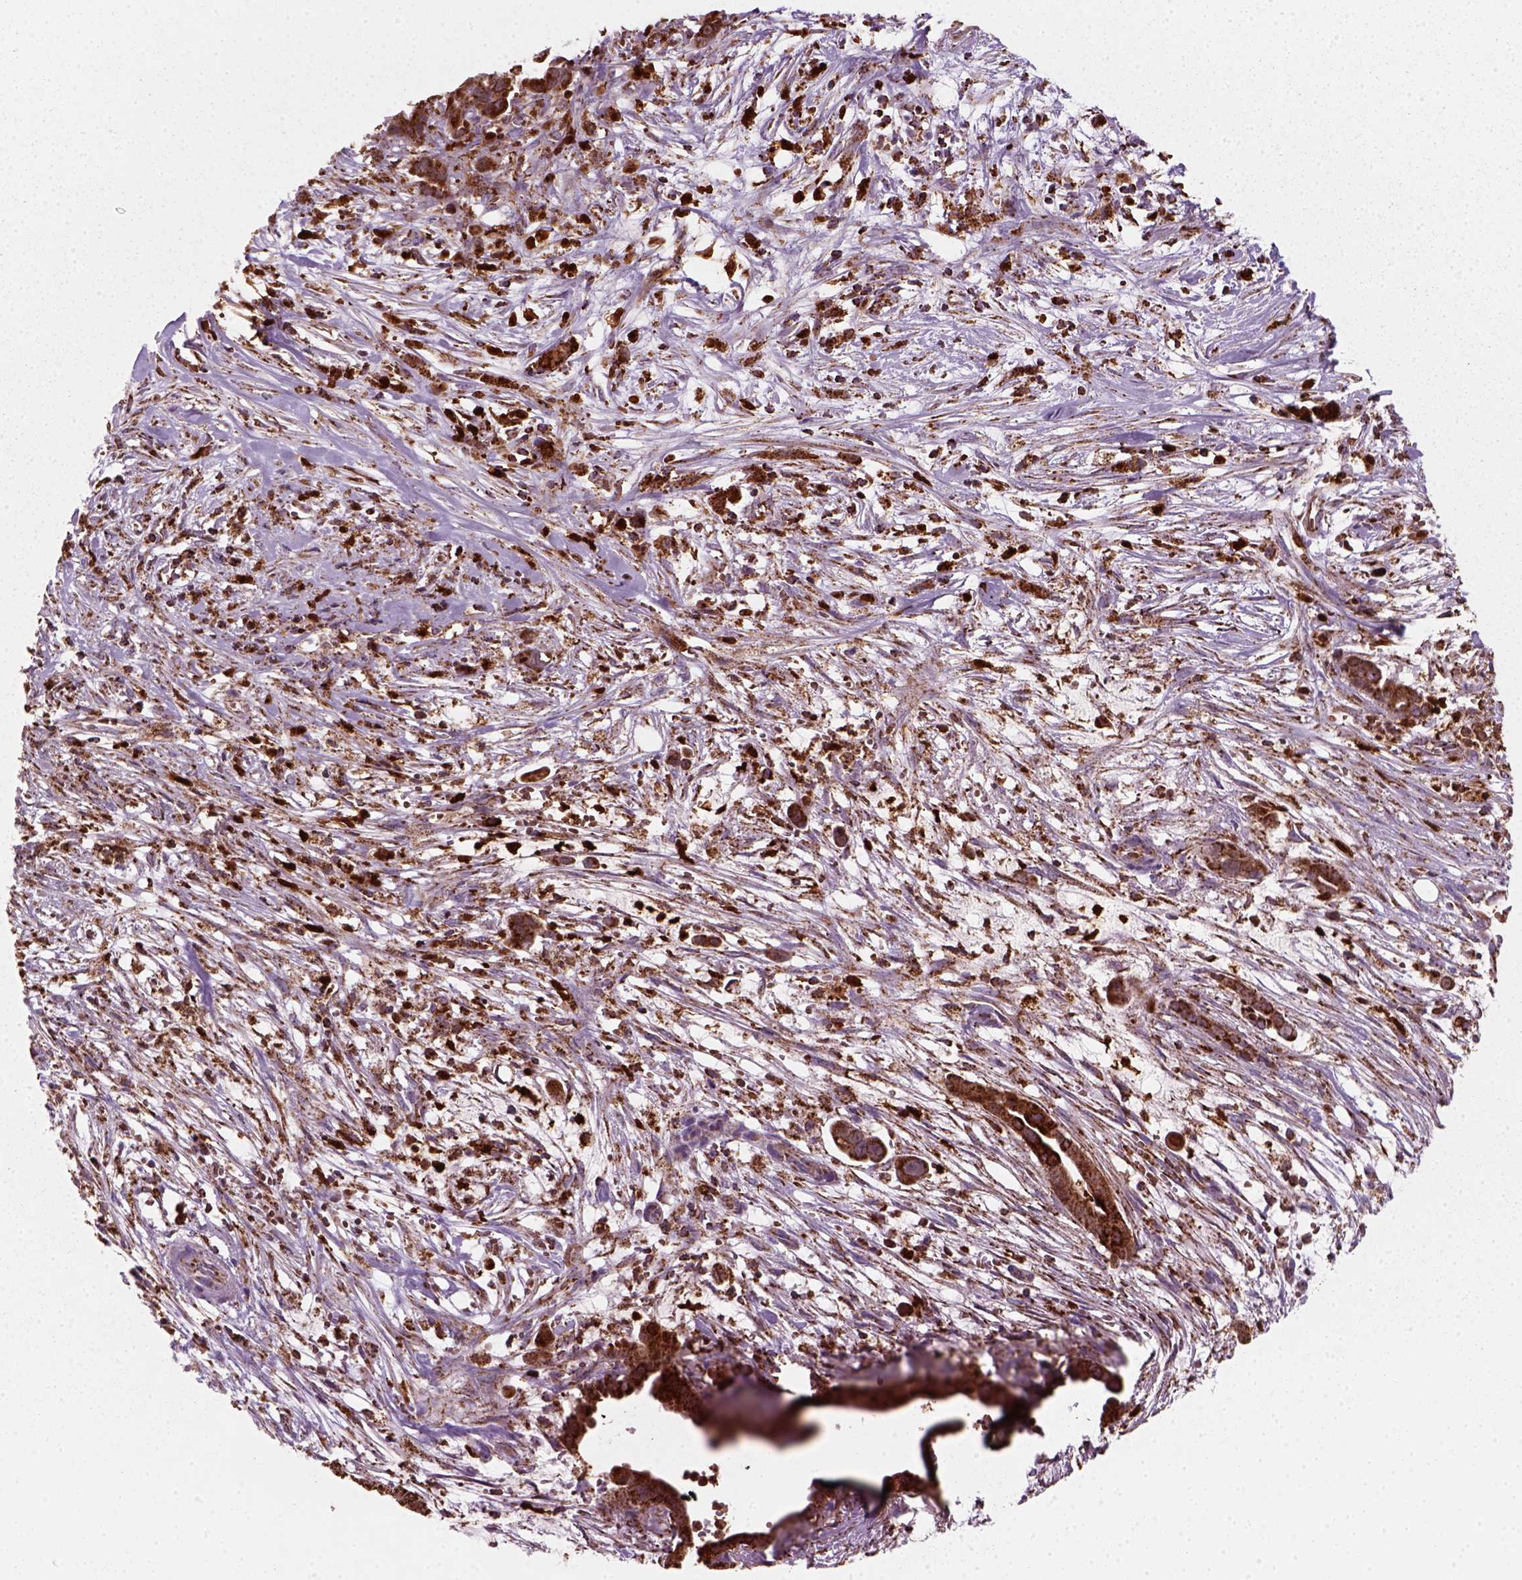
{"staining": {"intensity": "strong", "quantity": ">75%", "location": "cytoplasmic/membranous"}, "tissue": "pancreatic cancer", "cell_type": "Tumor cells", "image_type": "cancer", "snomed": [{"axis": "morphology", "description": "Adenocarcinoma, NOS"}, {"axis": "topography", "description": "Pancreas"}], "caption": "IHC (DAB (3,3'-diaminobenzidine)) staining of pancreatic cancer reveals strong cytoplasmic/membranous protein positivity in approximately >75% of tumor cells.", "gene": "NUDT16L1", "patient": {"sex": "male", "age": 61}}